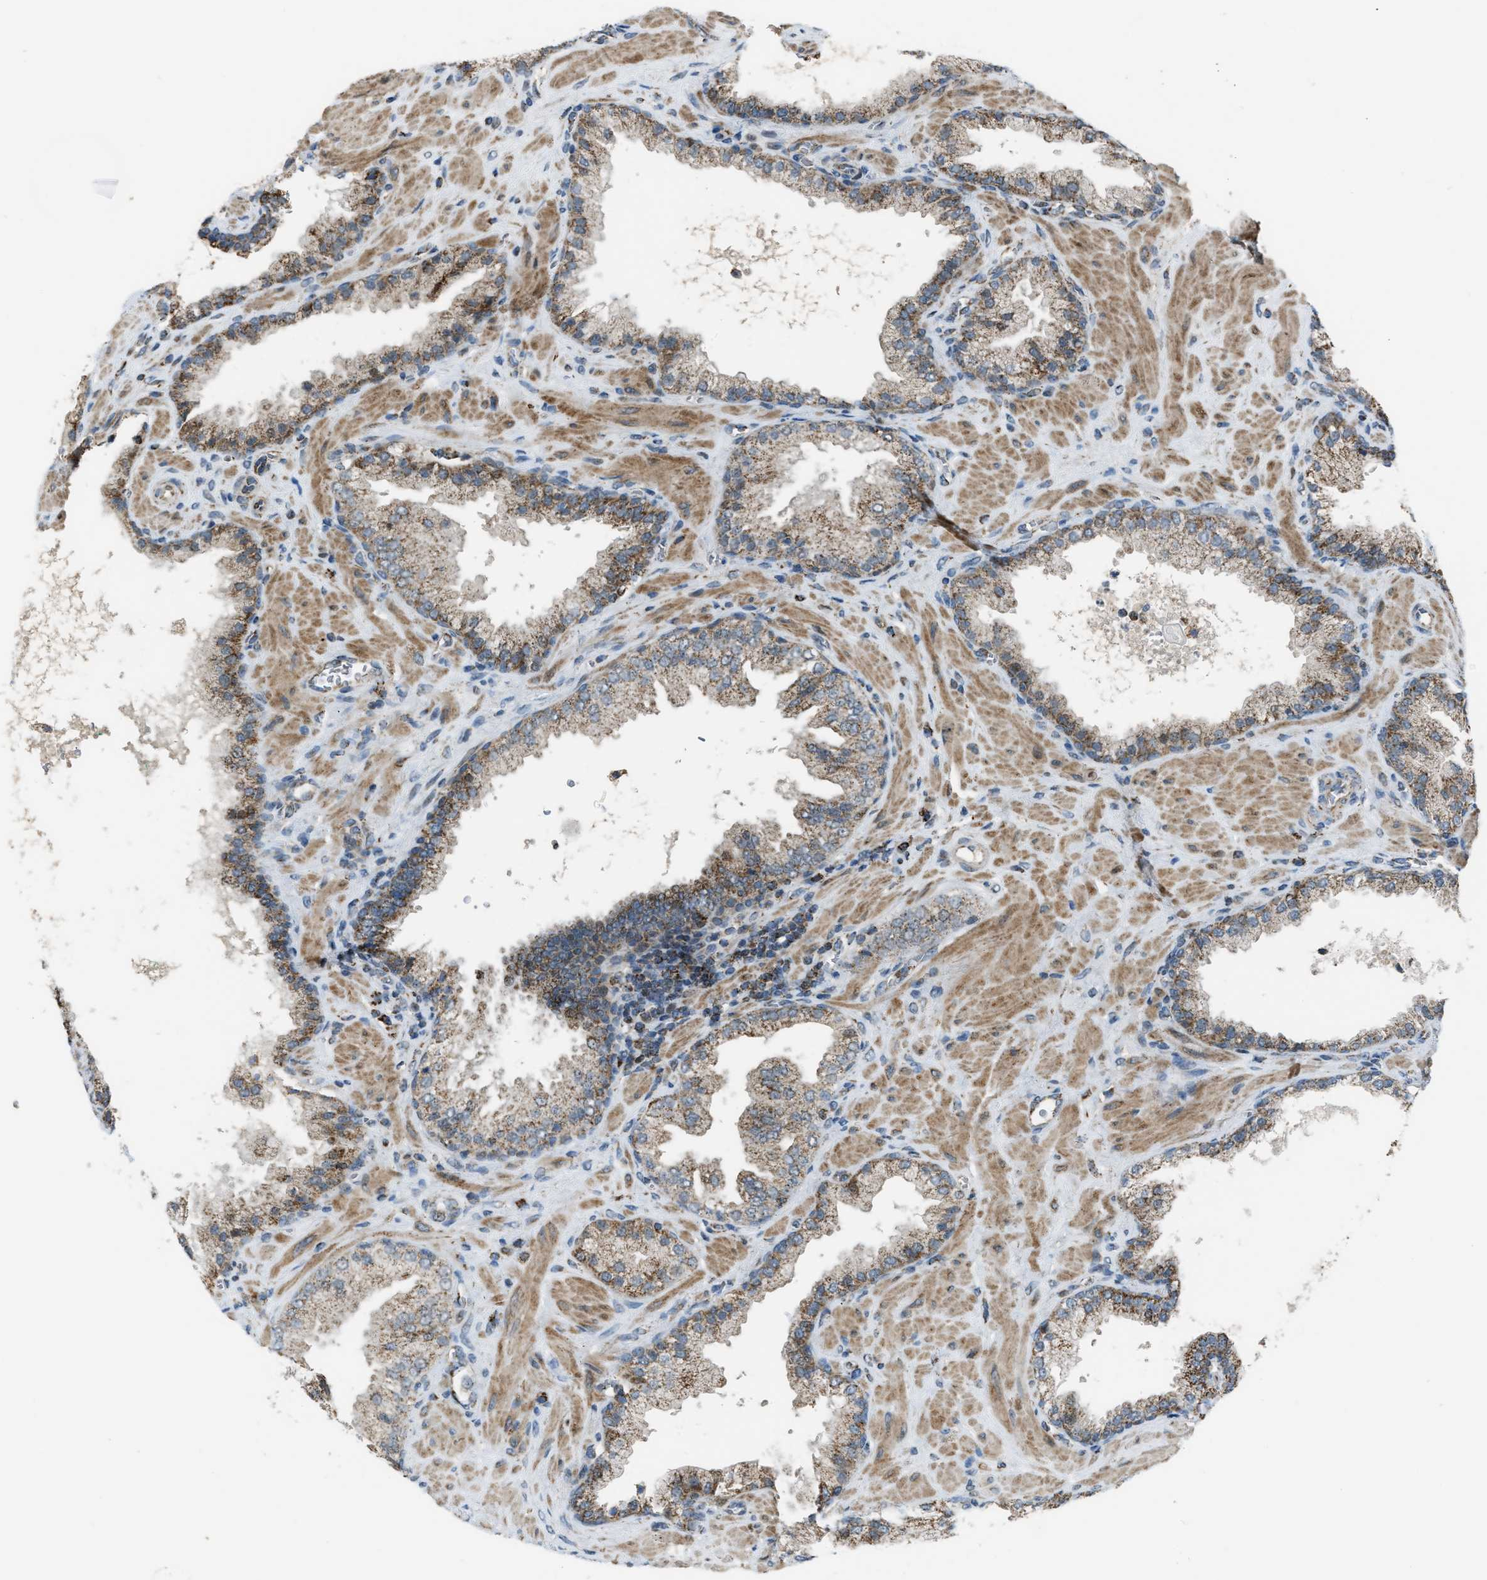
{"staining": {"intensity": "moderate", "quantity": "25%-75%", "location": "cytoplasmic/membranous"}, "tissue": "prostate cancer", "cell_type": "Tumor cells", "image_type": "cancer", "snomed": [{"axis": "morphology", "description": "Adenocarcinoma, Low grade"}, {"axis": "topography", "description": "Prostate"}], "caption": "Immunohistochemical staining of low-grade adenocarcinoma (prostate) reveals moderate cytoplasmic/membranous protein expression in about 25%-75% of tumor cells. Immunohistochemistry (ihc) stains the protein of interest in brown and the nuclei are stained blue.", "gene": "CHN2", "patient": {"sex": "male", "age": 71}}